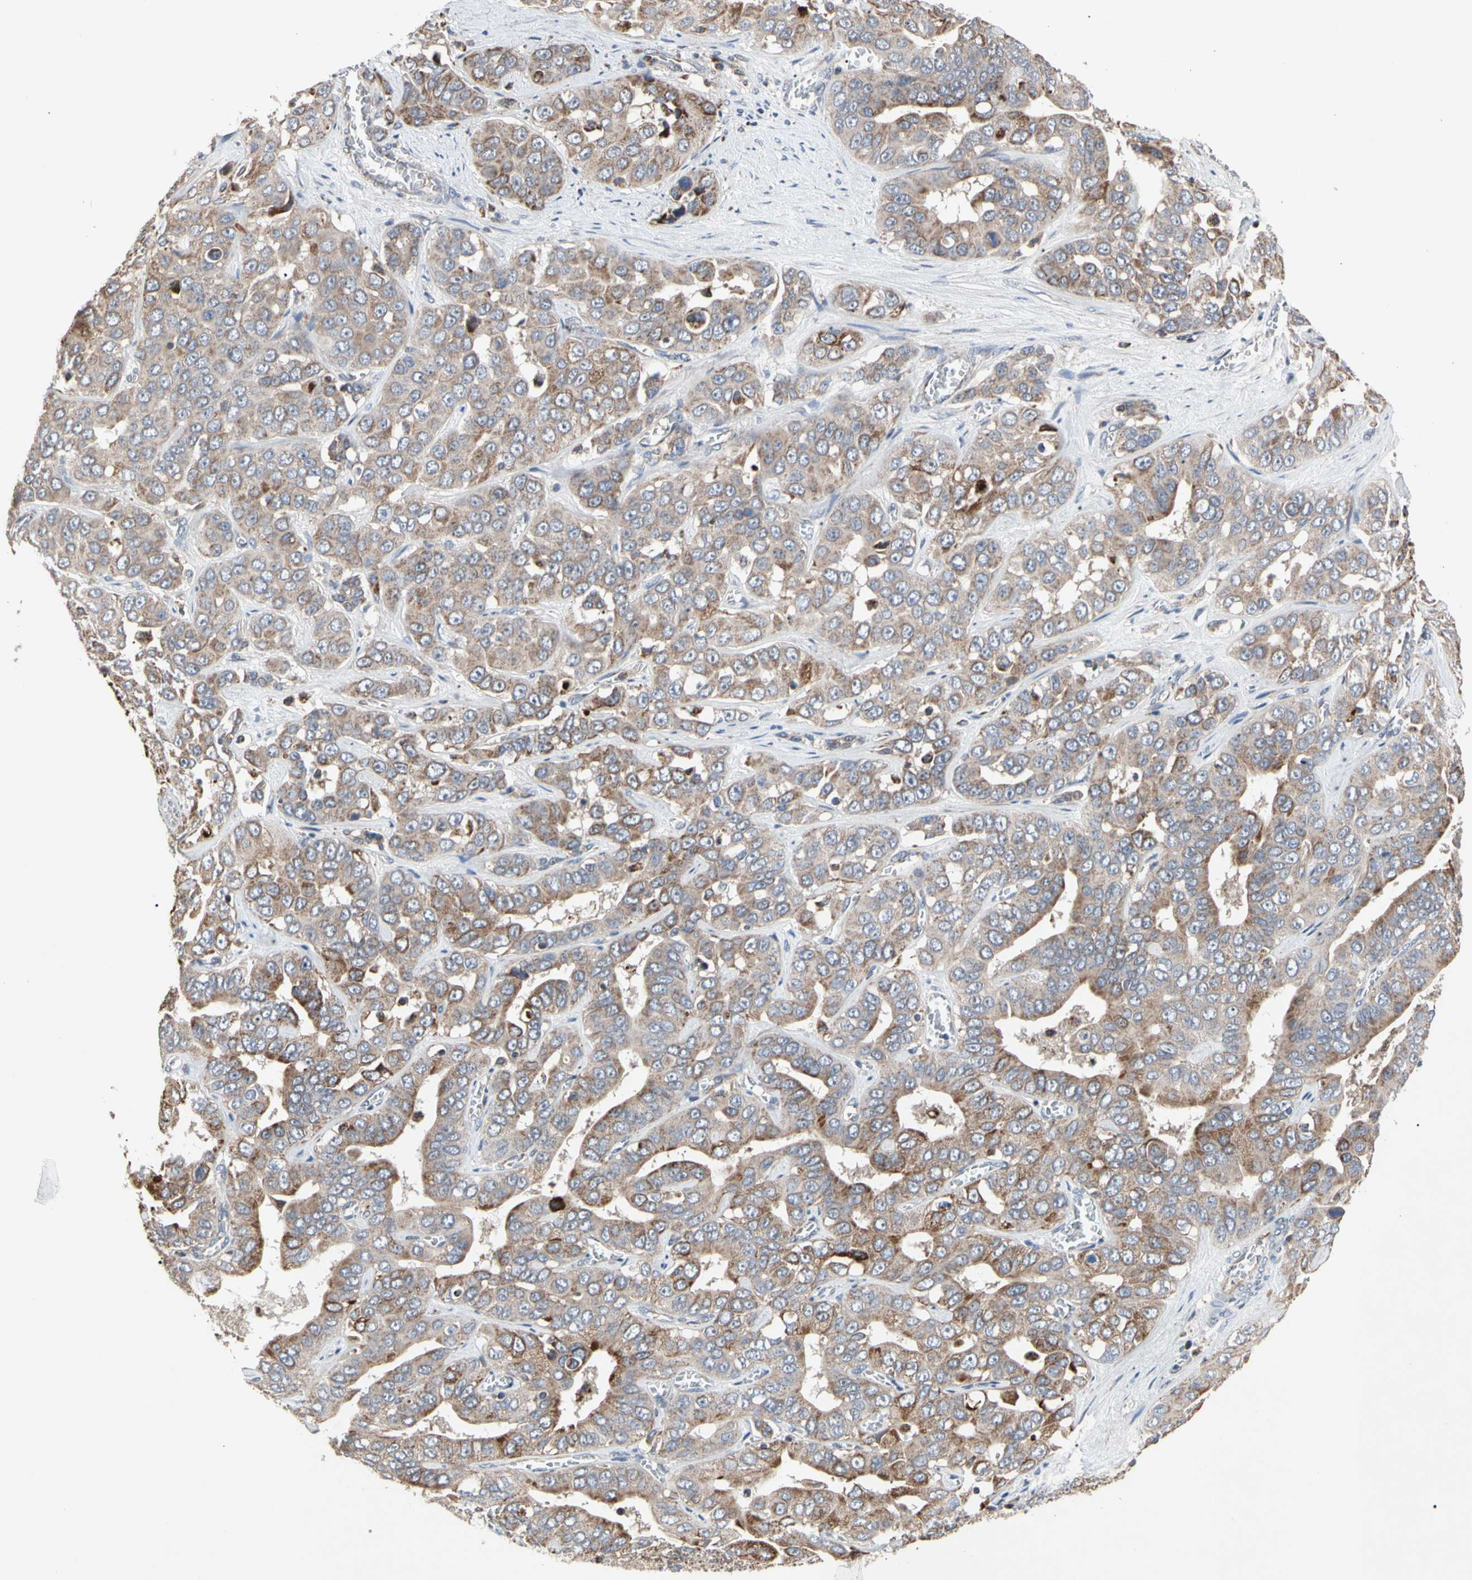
{"staining": {"intensity": "moderate", "quantity": ">75%", "location": "cytoplasmic/membranous"}, "tissue": "liver cancer", "cell_type": "Tumor cells", "image_type": "cancer", "snomed": [{"axis": "morphology", "description": "Cholangiocarcinoma"}, {"axis": "topography", "description": "Liver"}], "caption": "A brown stain highlights moderate cytoplasmic/membranous expression of a protein in liver cancer tumor cells. The protein is shown in brown color, while the nuclei are stained blue.", "gene": "GPD2", "patient": {"sex": "female", "age": 52}}